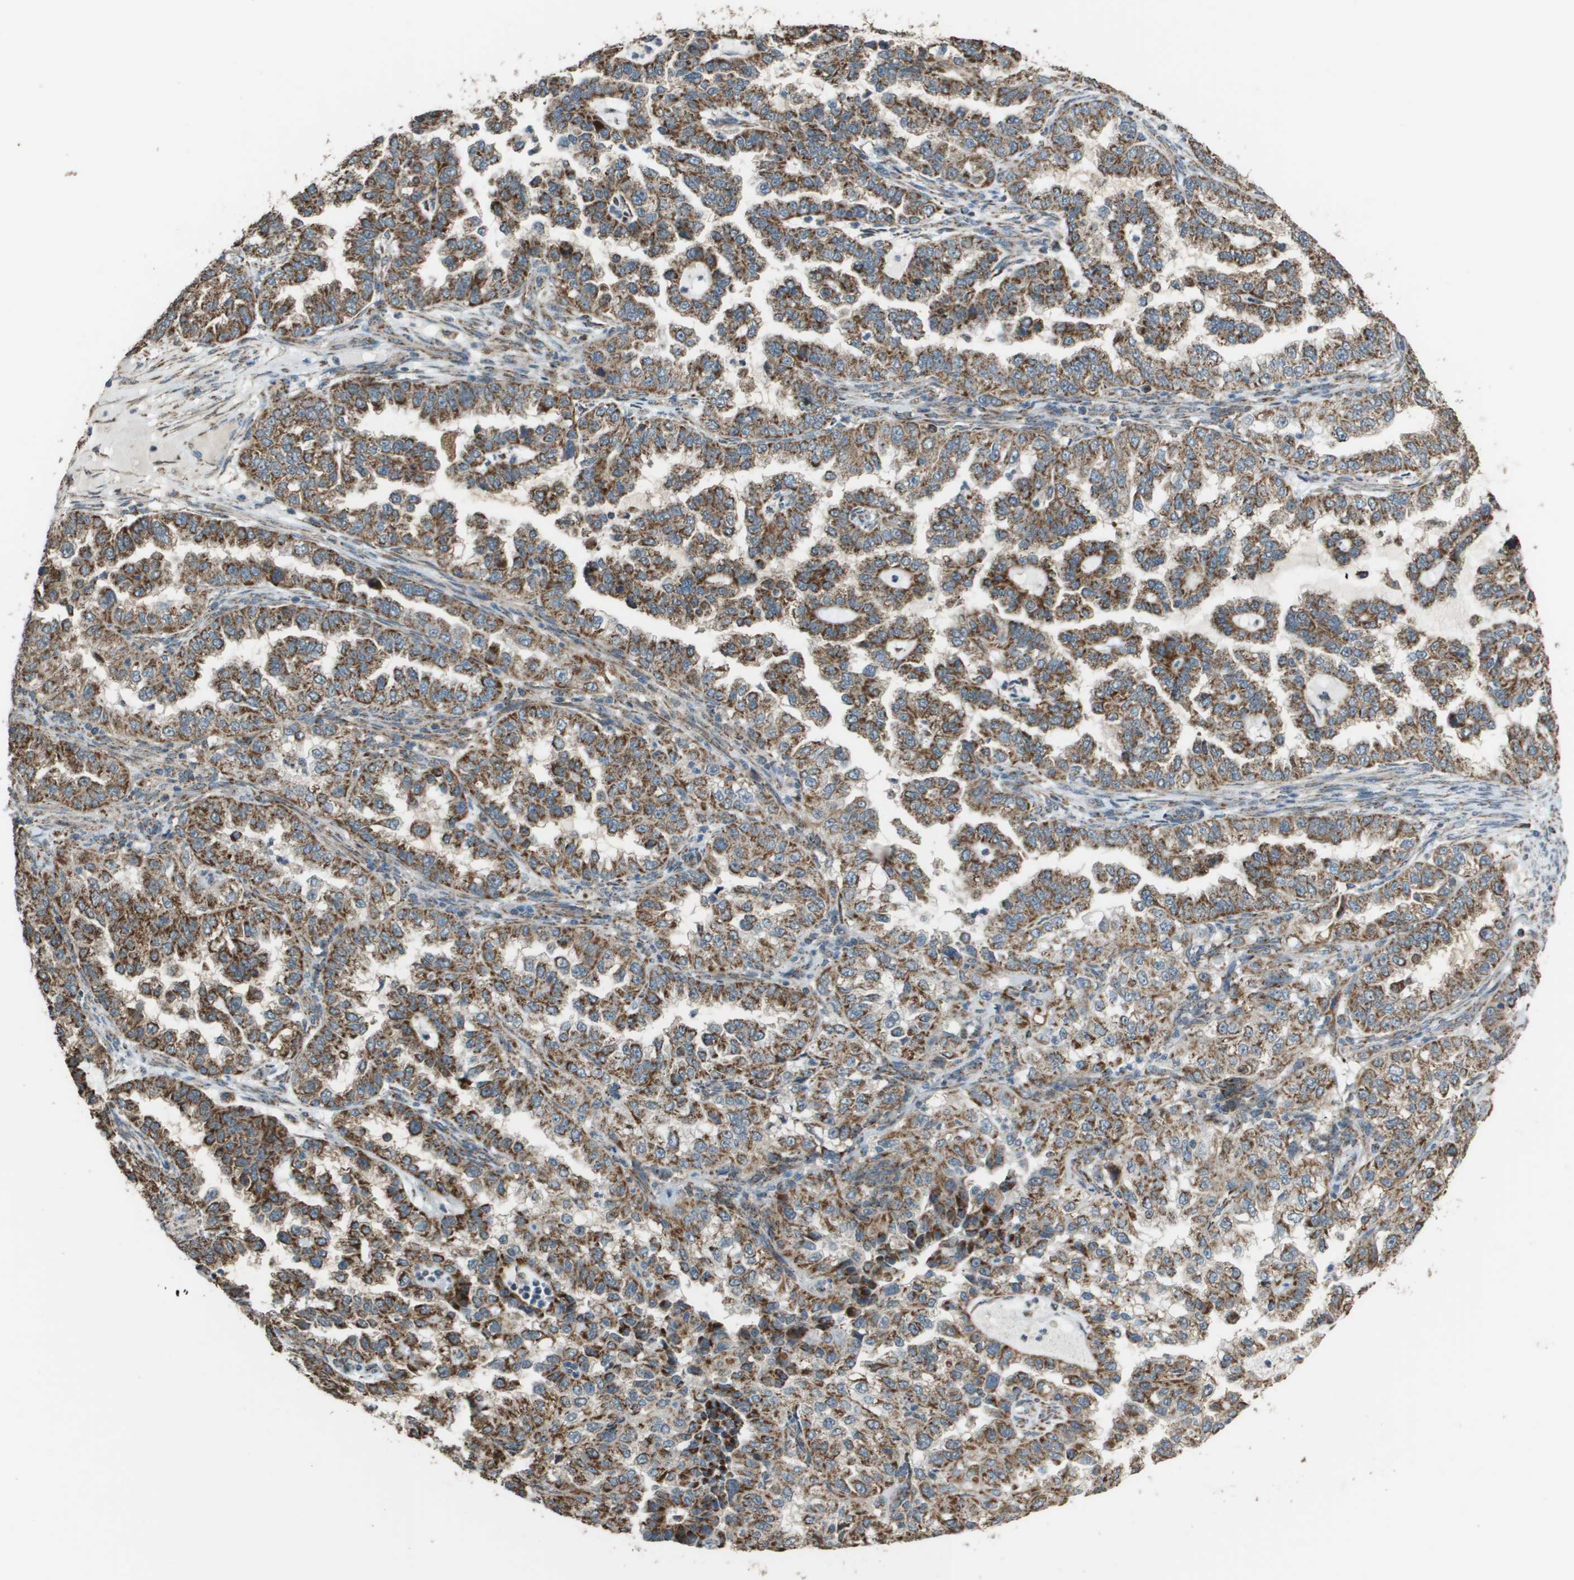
{"staining": {"intensity": "moderate", "quantity": ">75%", "location": "cytoplasmic/membranous"}, "tissue": "endometrial cancer", "cell_type": "Tumor cells", "image_type": "cancer", "snomed": [{"axis": "morphology", "description": "Adenocarcinoma, NOS"}, {"axis": "topography", "description": "Endometrium"}], "caption": "Human adenocarcinoma (endometrial) stained with a brown dye exhibits moderate cytoplasmic/membranous positive positivity in approximately >75% of tumor cells.", "gene": "FH", "patient": {"sex": "female", "age": 85}}